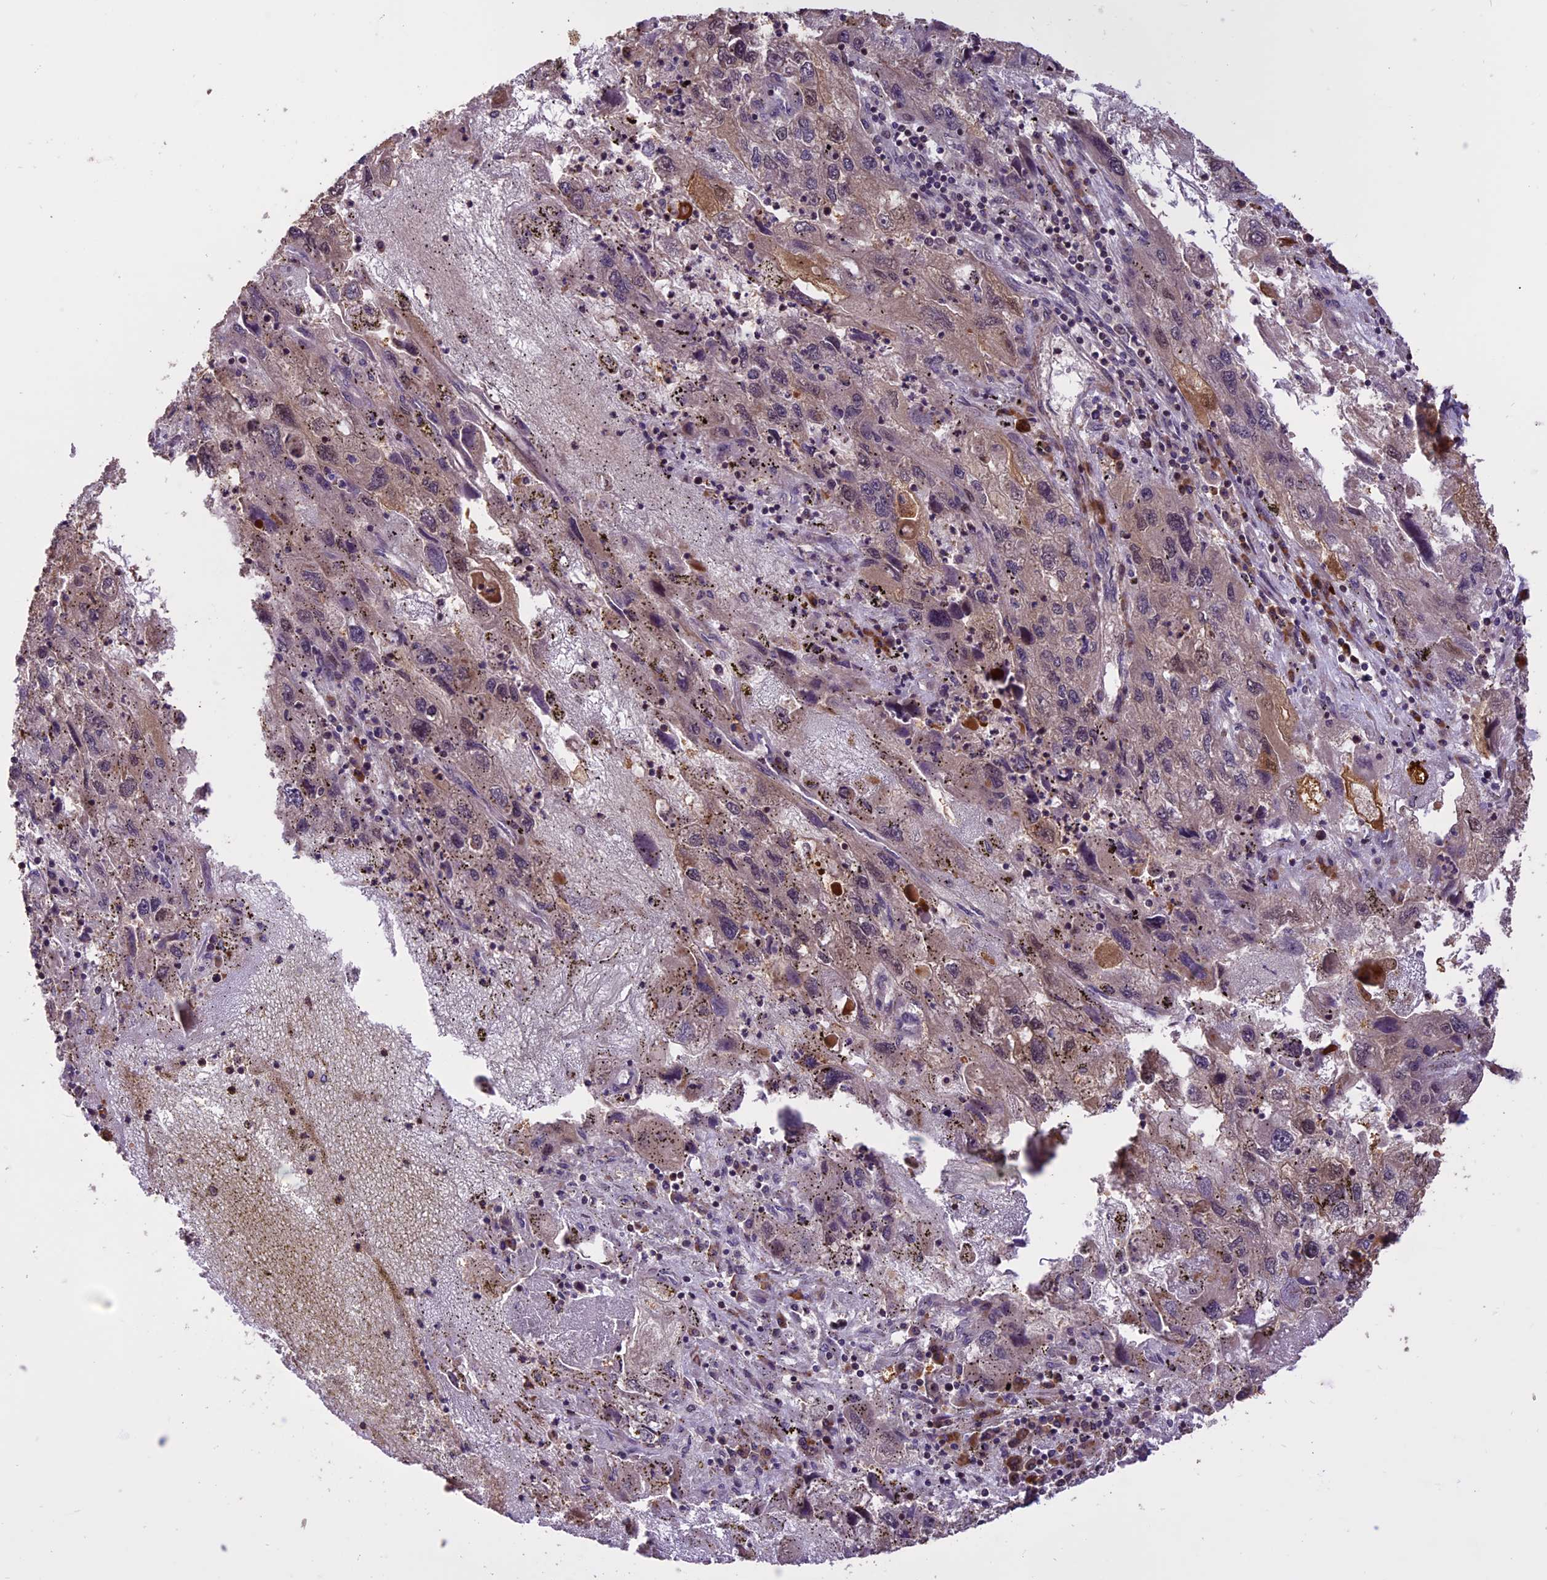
{"staining": {"intensity": "weak", "quantity": "25%-75%", "location": "cytoplasmic/membranous"}, "tissue": "endometrial cancer", "cell_type": "Tumor cells", "image_type": "cancer", "snomed": [{"axis": "morphology", "description": "Adenocarcinoma, NOS"}, {"axis": "topography", "description": "Endometrium"}], "caption": "Immunohistochemical staining of endometrial adenocarcinoma shows low levels of weak cytoplasmic/membranous positivity in about 25%-75% of tumor cells. (brown staining indicates protein expression, while blue staining denotes nuclei).", "gene": "ENHO", "patient": {"sex": "female", "age": 49}}